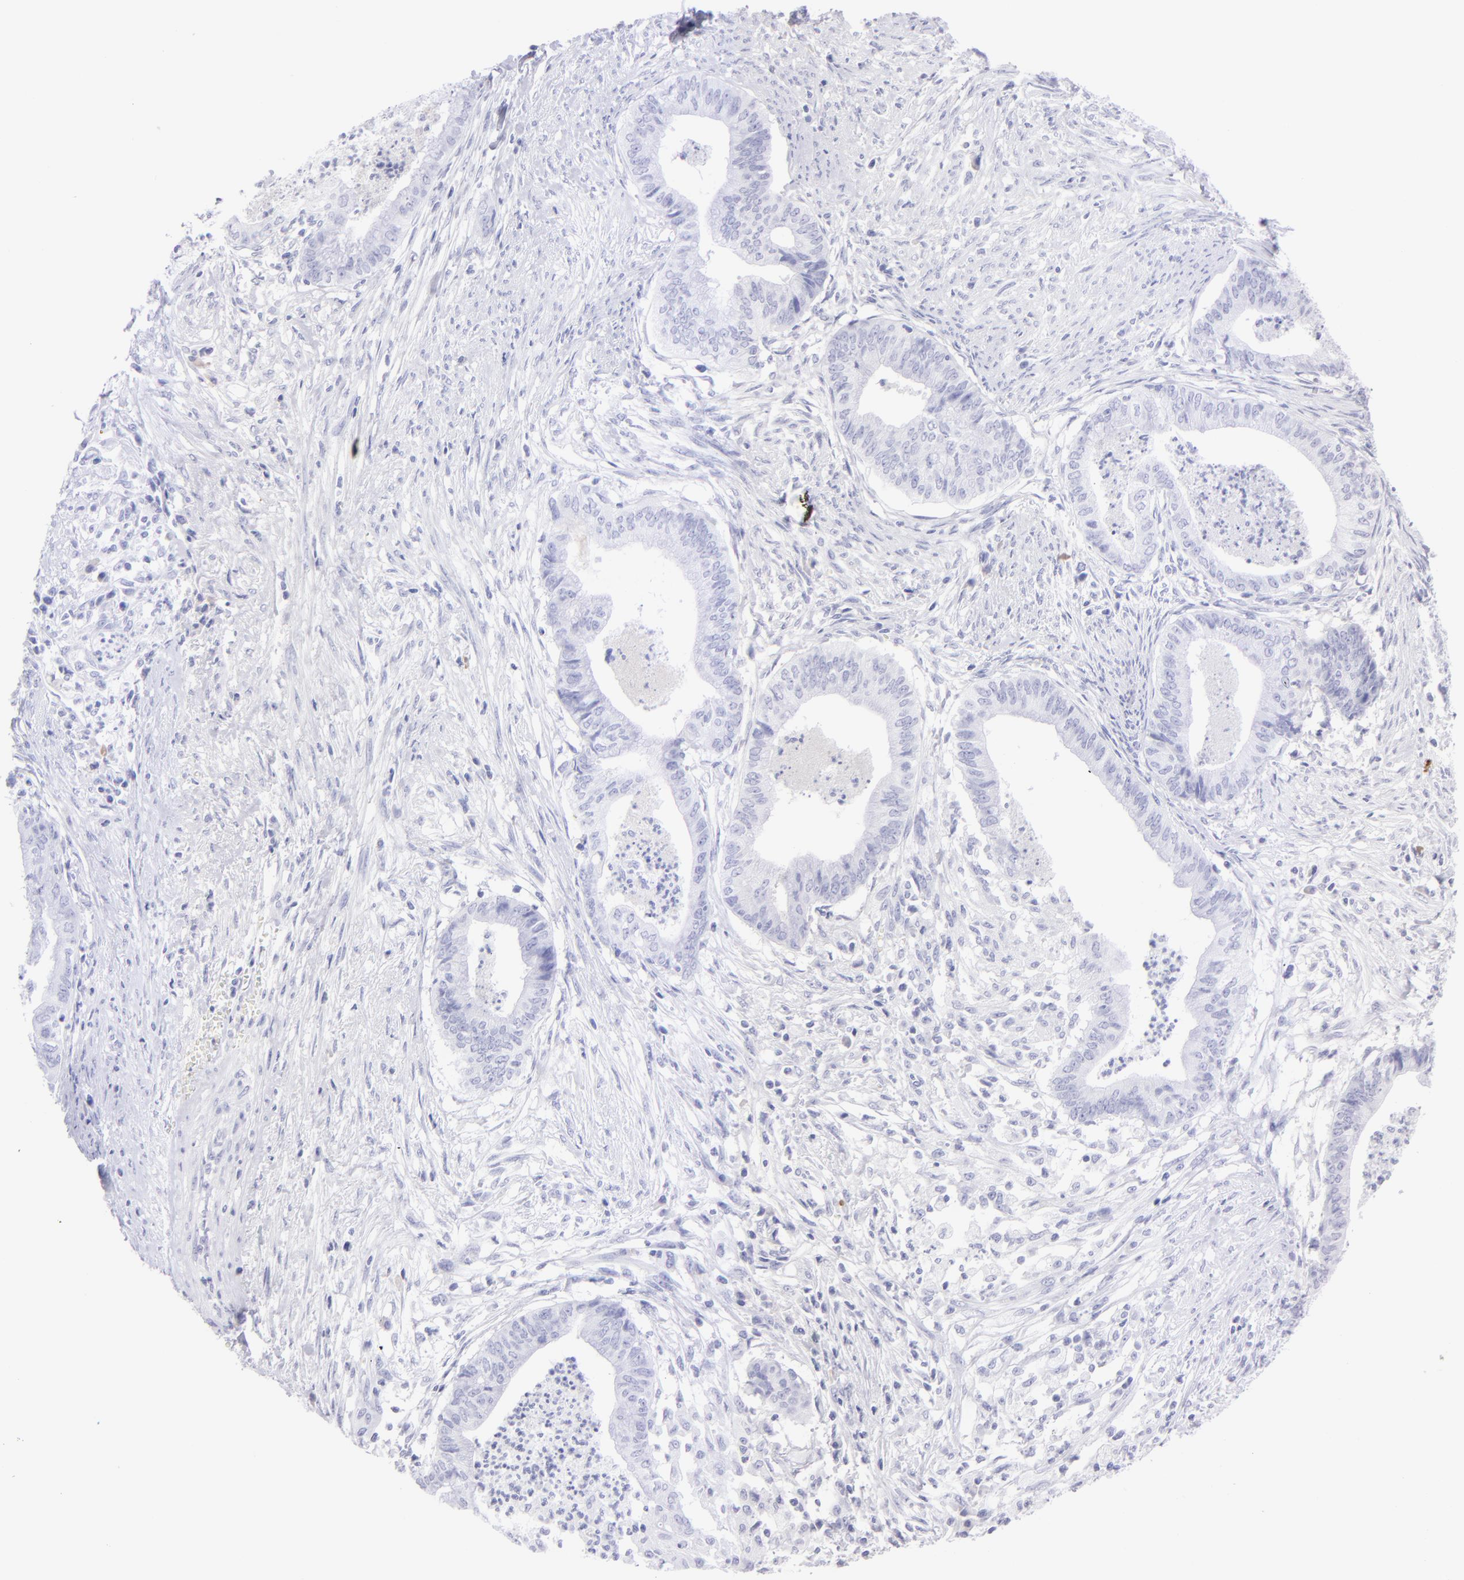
{"staining": {"intensity": "negative", "quantity": "none", "location": "none"}, "tissue": "endometrial cancer", "cell_type": "Tumor cells", "image_type": "cancer", "snomed": [{"axis": "morphology", "description": "Necrosis, NOS"}, {"axis": "morphology", "description": "Adenocarcinoma, NOS"}, {"axis": "topography", "description": "Endometrium"}], "caption": "This is an IHC histopathology image of human endometrial adenocarcinoma. There is no staining in tumor cells.", "gene": "SLC1A2", "patient": {"sex": "female", "age": 79}}